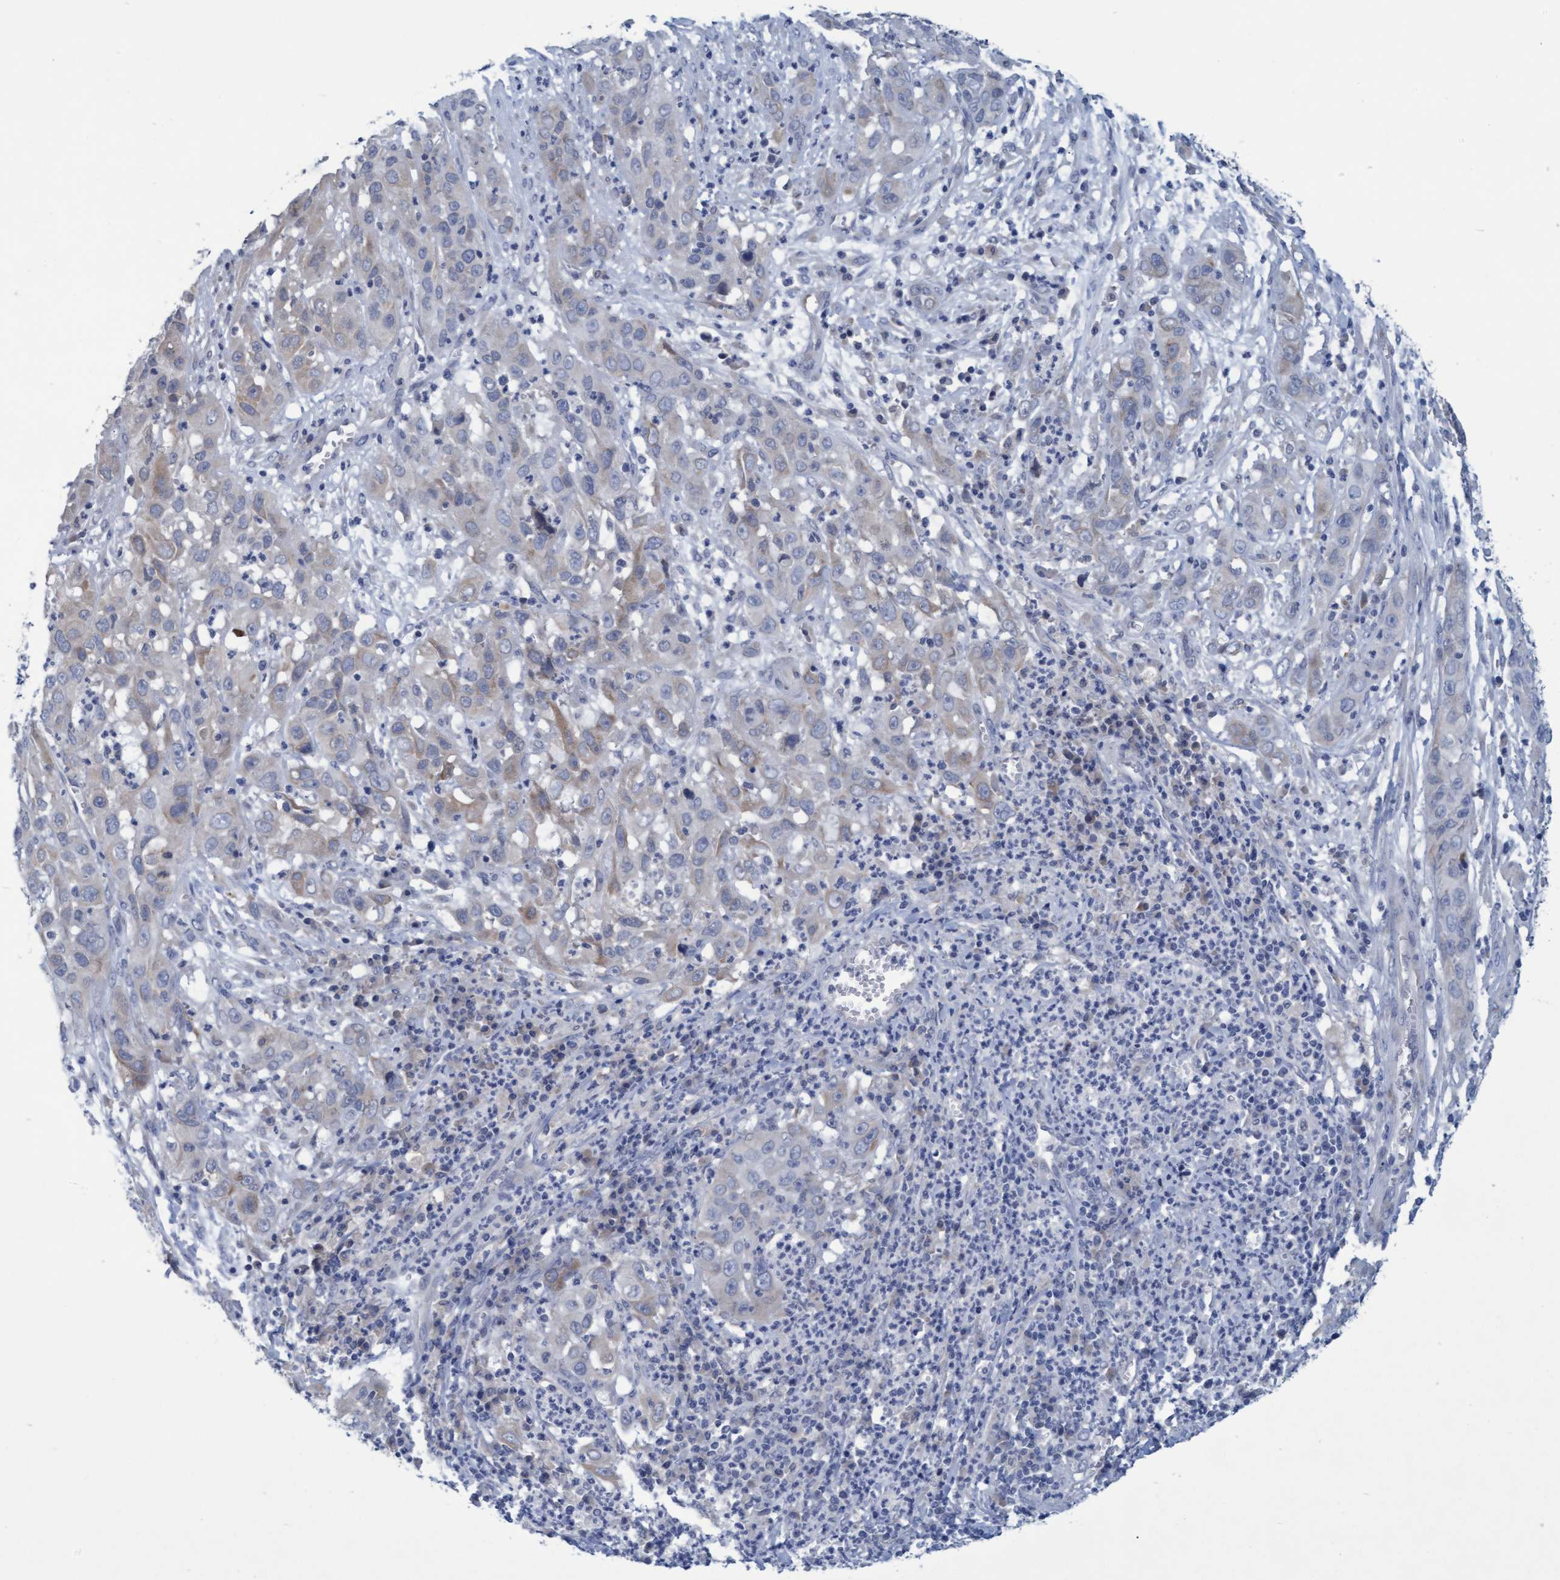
{"staining": {"intensity": "weak", "quantity": "<25%", "location": "cytoplasmic/membranous"}, "tissue": "cervical cancer", "cell_type": "Tumor cells", "image_type": "cancer", "snomed": [{"axis": "morphology", "description": "Squamous cell carcinoma, NOS"}, {"axis": "topography", "description": "Cervix"}], "caption": "There is no significant expression in tumor cells of cervical cancer (squamous cell carcinoma).", "gene": "SSTR3", "patient": {"sex": "female", "age": 32}}